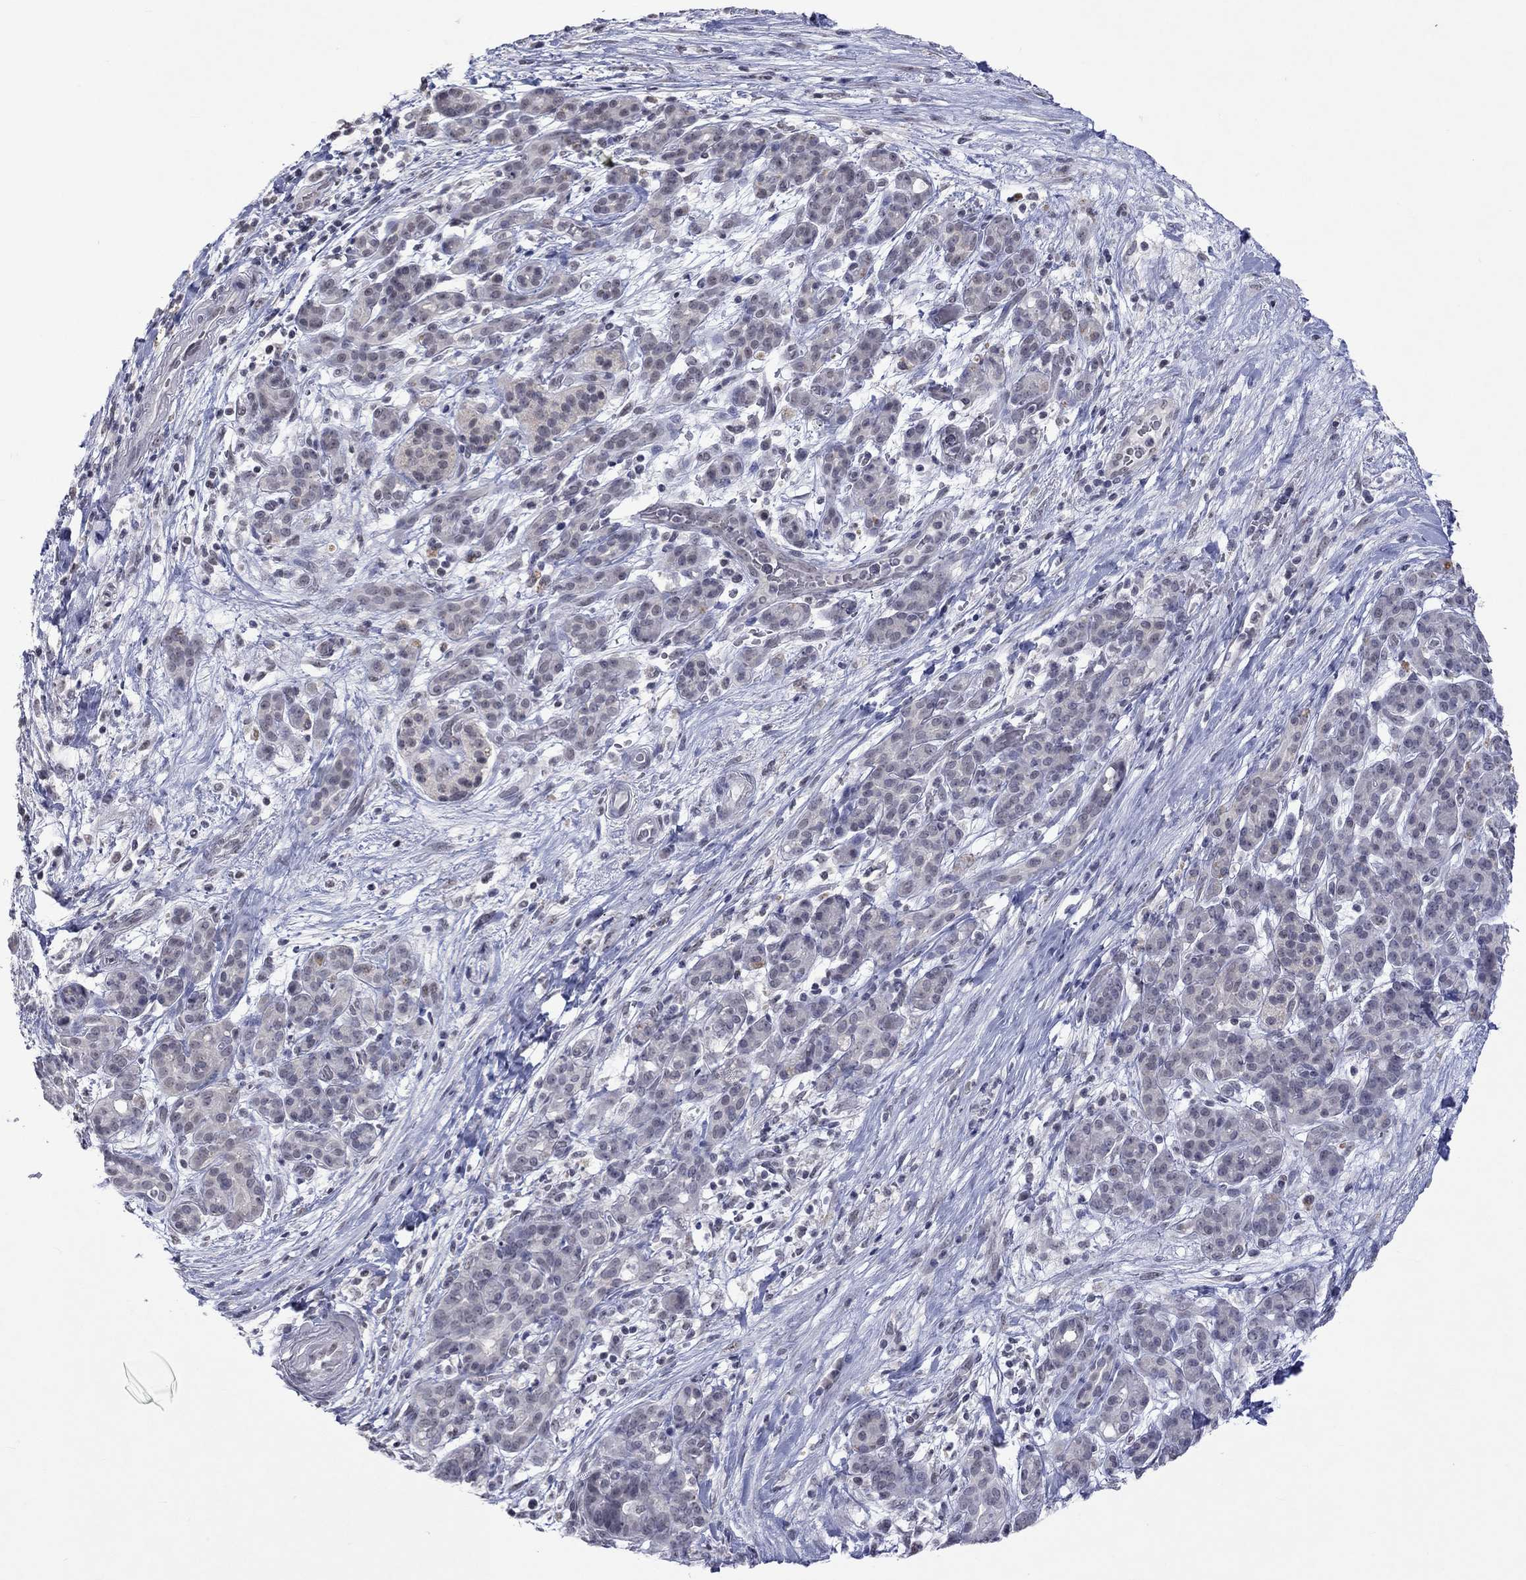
{"staining": {"intensity": "negative", "quantity": "none", "location": "none"}, "tissue": "pancreatic cancer", "cell_type": "Tumor cells", "image_type": "cancer", "snomed": [{"axis": "morphology", "description": "Adenocarcinoma, NOS"}, {"axis": "topography", "description": "Pancreas"}], "caption": "Immunohistochemistry of adenocarcinoma (pancreatic) demonstrates no expression in tumor cells.", "gene": "TMEM143", "patient": {"sex": "male", "age": 44}}